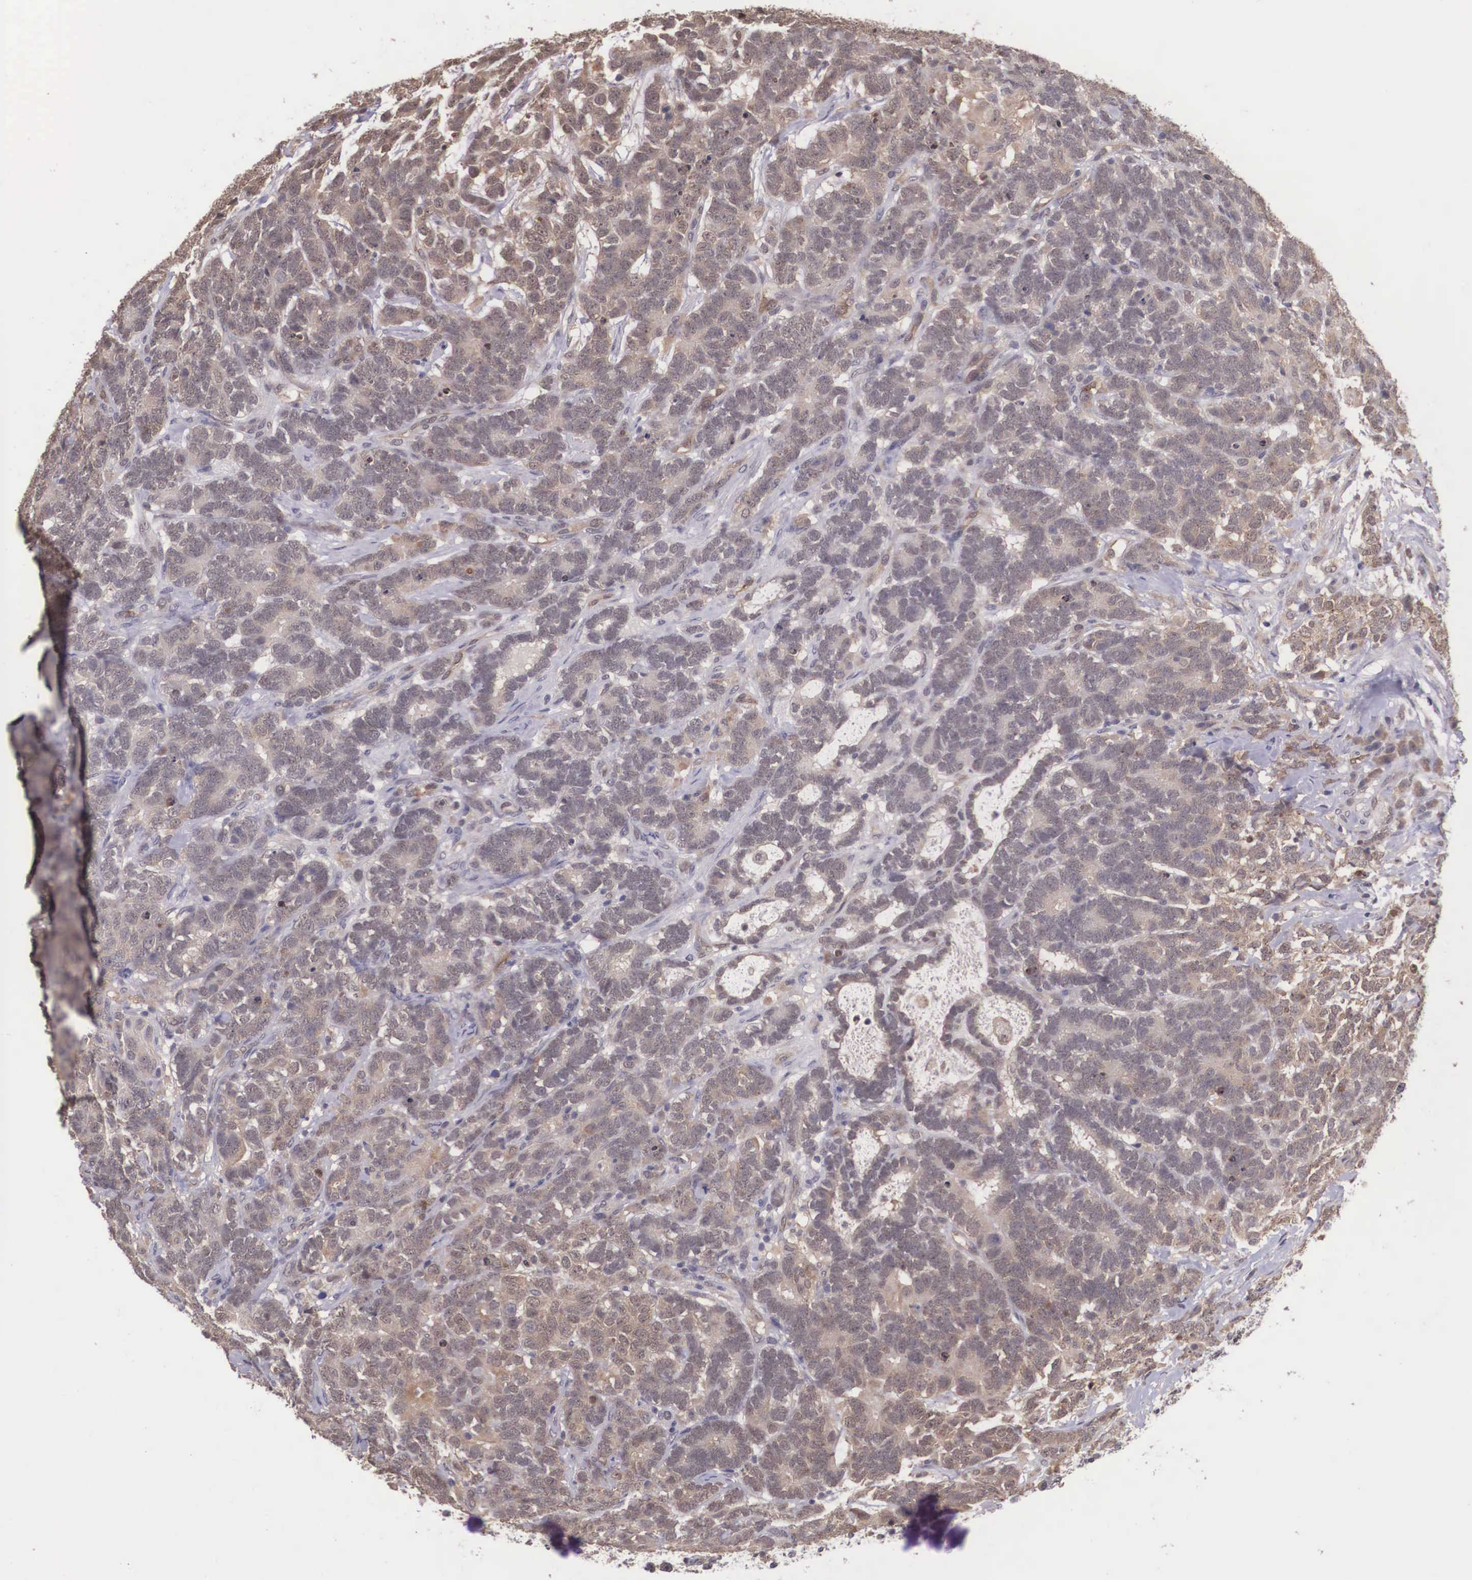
{"staining": {"intensity": "moderate", "quantity": ">75%", "location": "cytoplasmic/membranous"}, "tissue": "testis cancer", "cell_type": "Tumor cells", "image_type": "cancer", "snomed": [{"axis": "morphology", "description": "Carcinoma, Embryonal, NOS"}, {"axis": "topography", "description": "Testis"}], "caption": "IHC image of neoplastic tissue: testis embryonal carcinoma stained using immunohistochemistry shows medium levels of moderate protein expression localized specifically in the cytoplasmic/membranous of tumor cells, appearing as a cytoplasmic/membranous brown color.", "gene": "VASH1", "patient": {"sex": "male", "age": 26}}